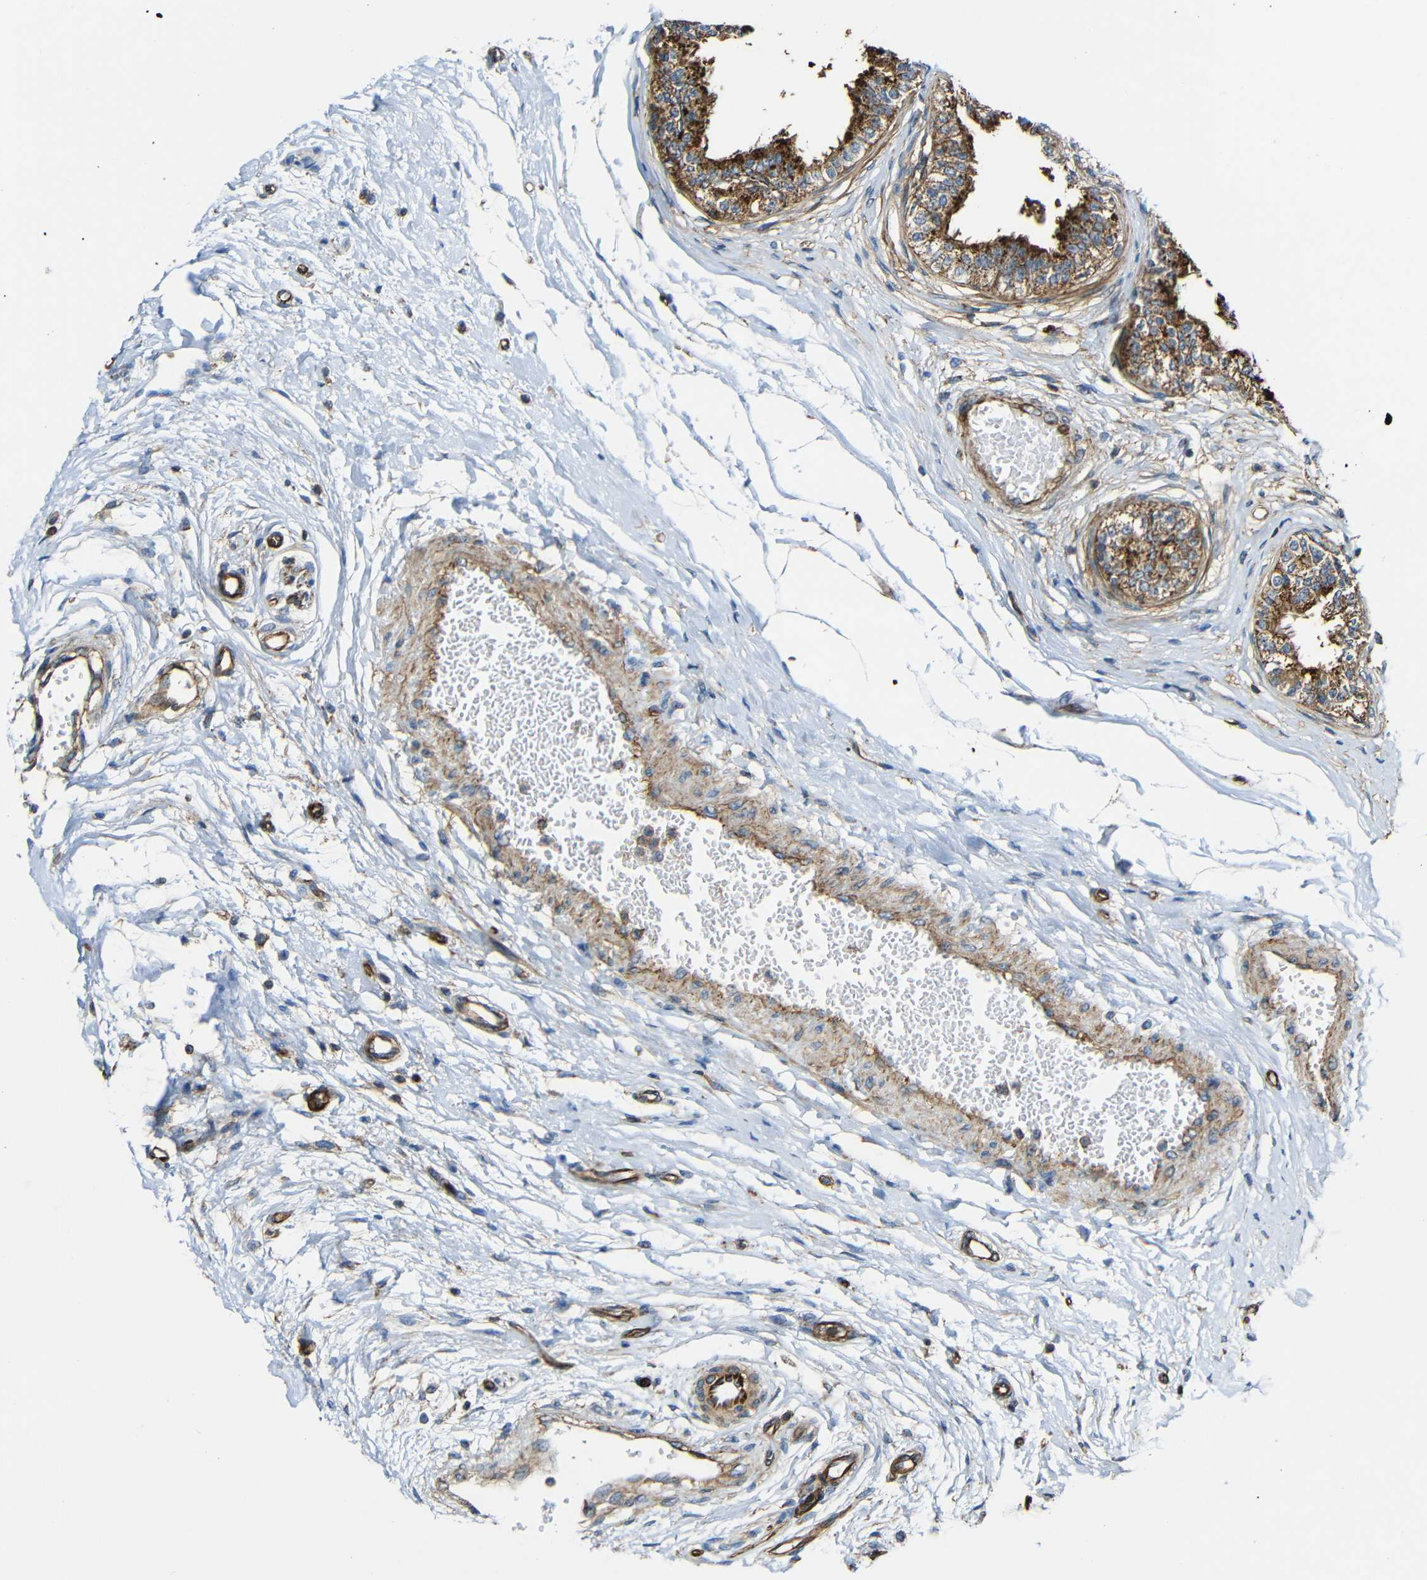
{"staining": {"intensity": "moderate", "quantity": ">75%", "location": "cytoplasmic/membranous"}, "tissue": "epididymis", "cell_type": "Glandular cells", "image_type": "normal", "snomed": [{"axis": "morphology", "description": "Normal tissue, NOS"}, {"axis": "morphology", "description": "Adenocarcinoma, metastatic, NOS"}, {"axis": "topography", "description": "Testis"}, {"axis": "topography", "description": "Epididymis"}], "caption": "Protein analysis of unremarkable epididymis displays moderate cytoplasmic/membranous positivity in approximately >75% of glandular cells.", "gene": "IGSF10", "patient": {"sex": "male", "age": 26}}